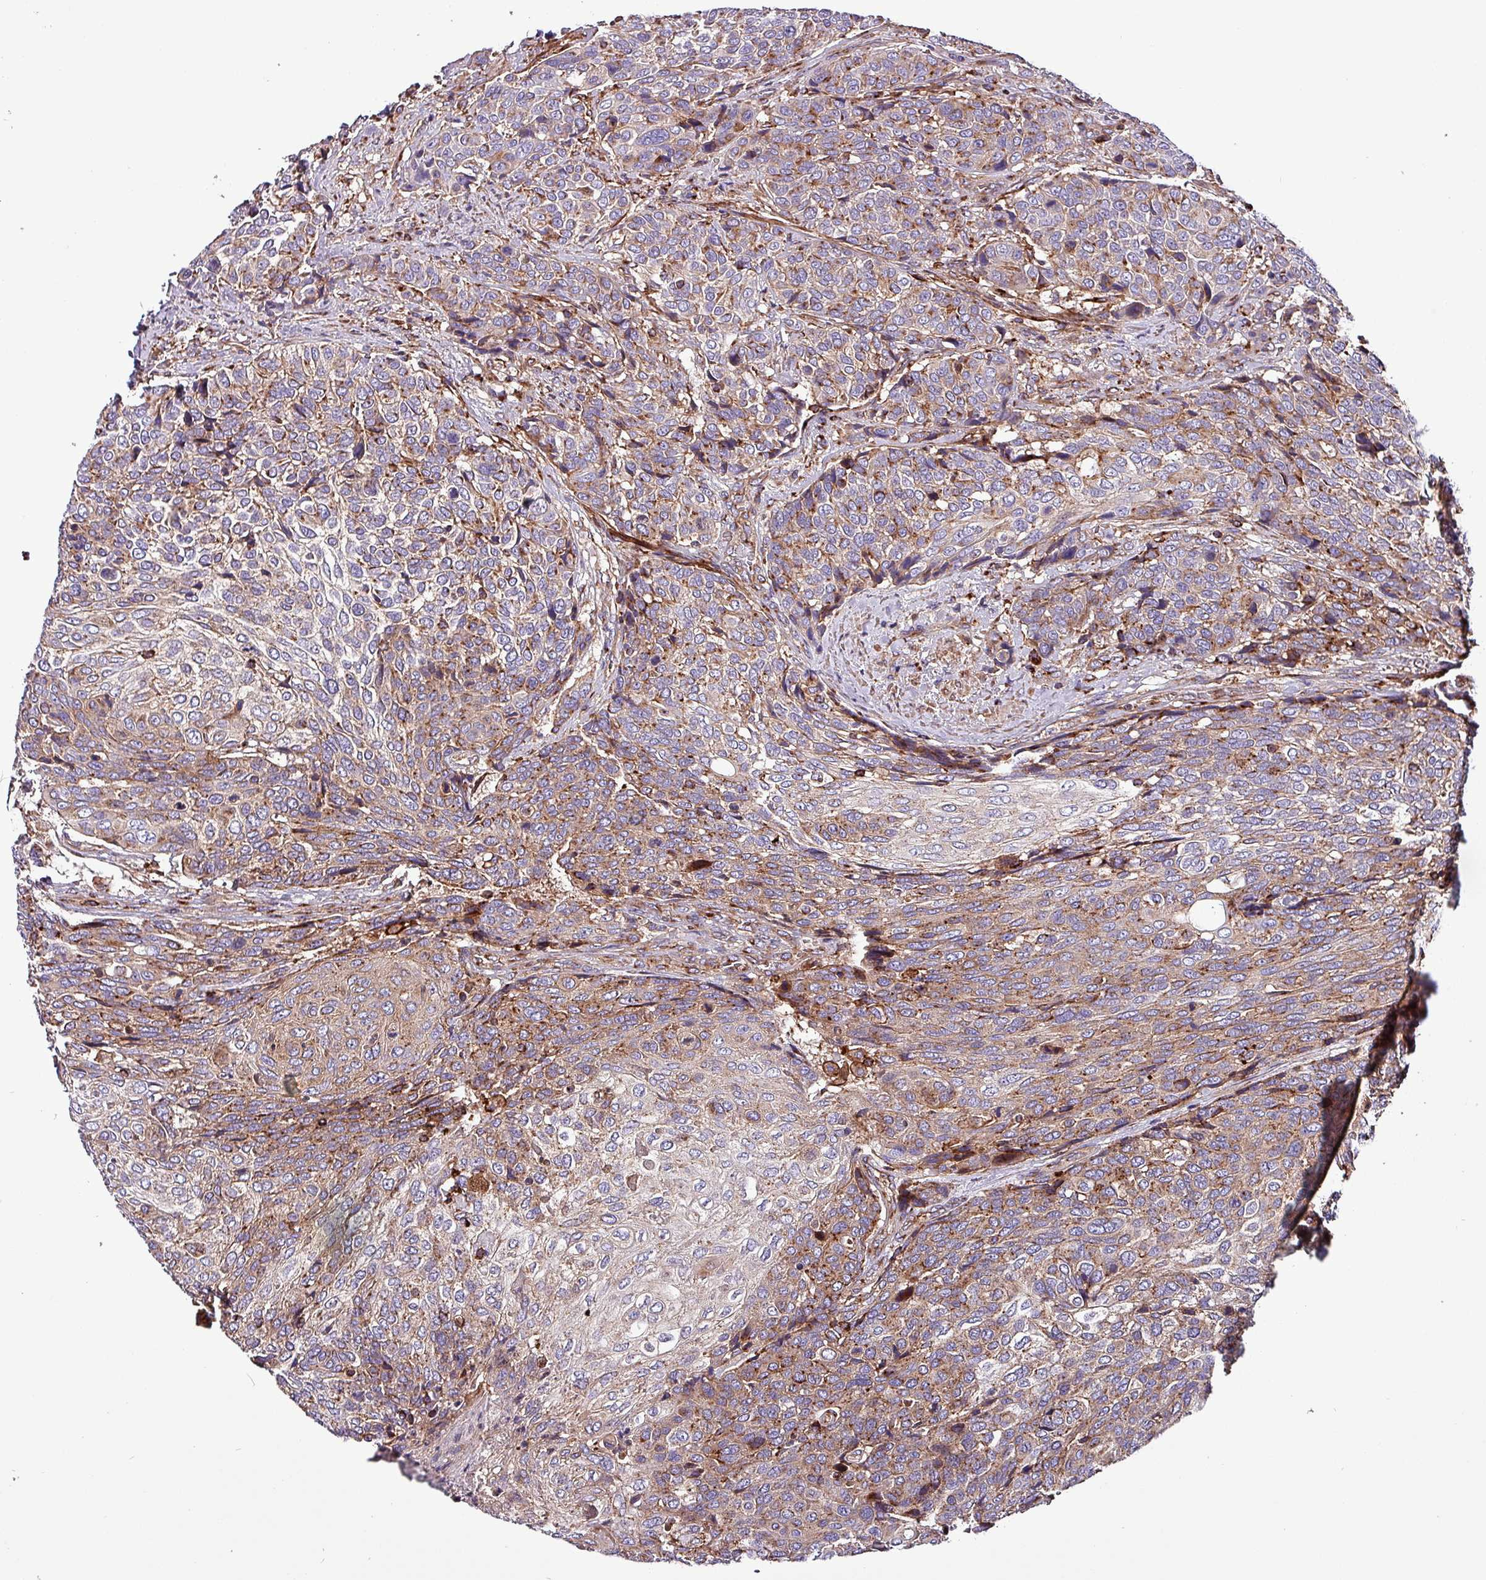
{"staining": {"intensity": "moderate", "quantity": ">75%", "location": "cytoplasmic/membranous"}, "tissue": "urothelial cancer", "cell_type": "Tumor cells", "image_type": "cancer", "snomed": [{"axis": "morphology", "description": "Urothelial carcinoma, High grade"}, {"axis": "topography", "description": "Urinary bladder"}], "caption": "Brown immunohistochemical staining in high-grade urothelial carcinoma demonstrates moderate cytoplasmic/membranous expression in approximately >75% of tumor cells.", "gene": "VAMP4", "patient": {"sex": "female", "age": 70}}